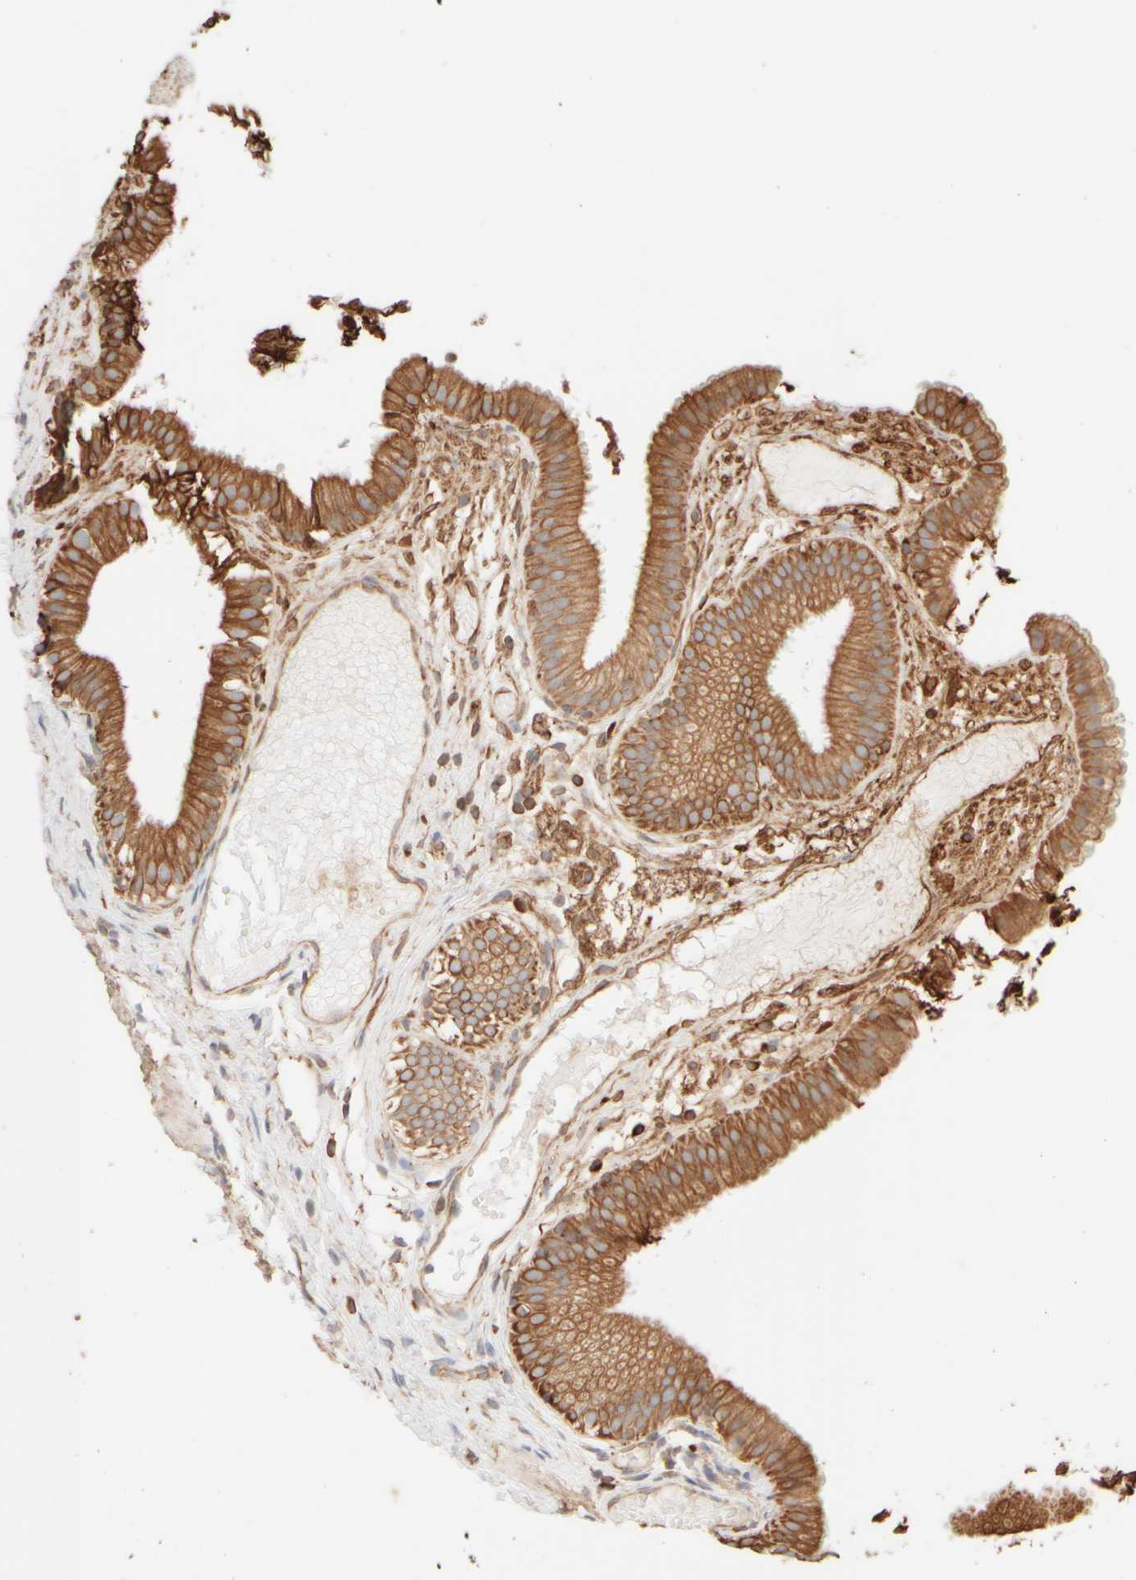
{"staining": {"intensity": "moderate", "quantity": ">75%", "location": "cytoplasmic/membranous"}, "tissue": "gallbladder", "cell_type": "Glandular cells", "image_type": "normal", "snomed": [{"axis": "morphology", "description": "Normal tissue, NOS"}, {"axis": "topography", "description": "Gallbladder"}], "caption": "Glandular cells demonstrate moderate cytoplasmic/membranous expression in approximately >75% of cells in benign gallbladder.", "gene": "KRT15", "patient": {"sex": "female", "age": 26}}